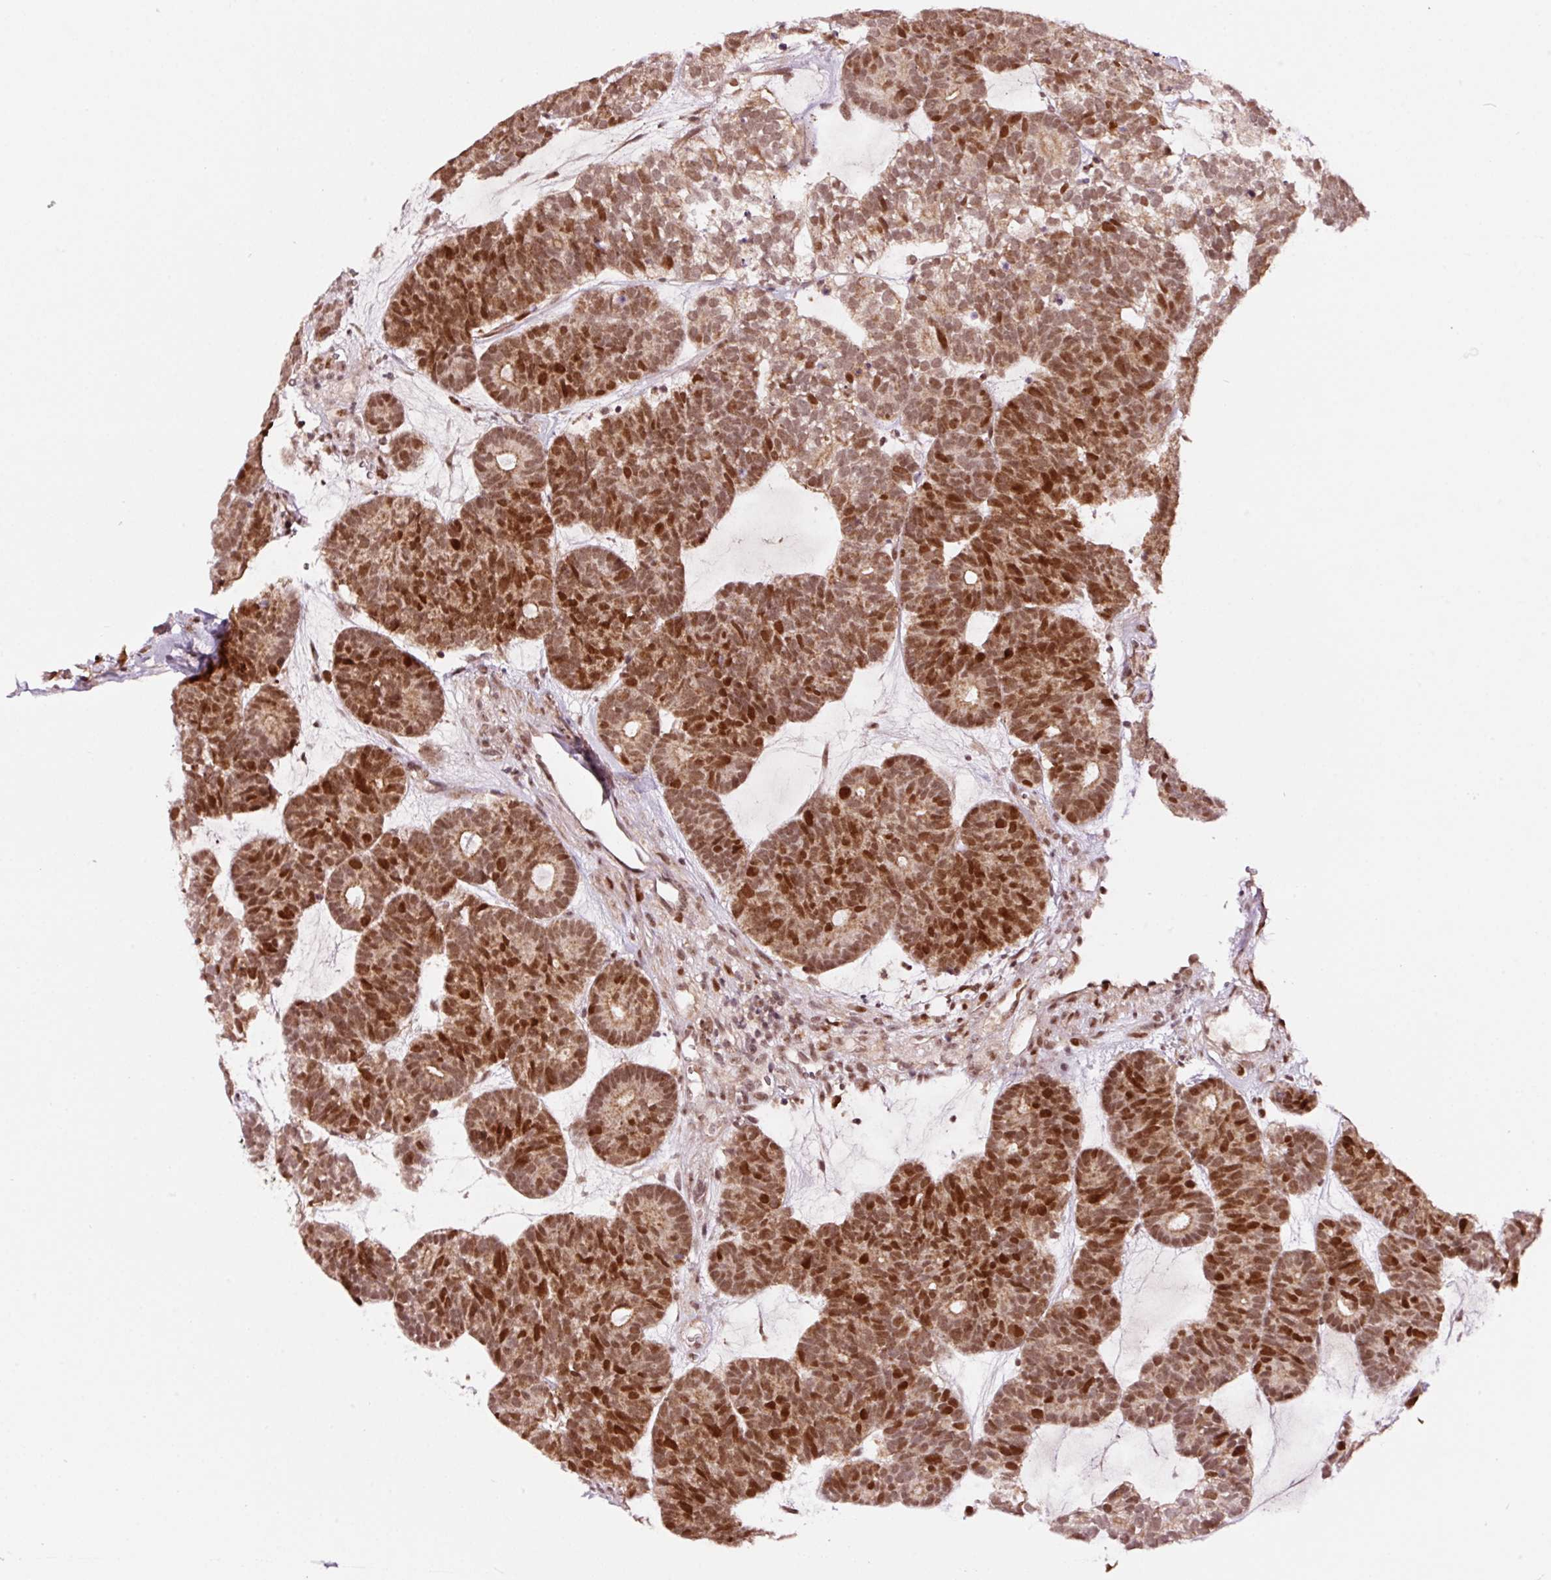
{"staining": {"intensity": "moderate", "quantity": ">75%", "location": "nuclear"}, "tissue": "head and neck cancer", "cell_type": "Tumor cells", "image_type": "cancer", "snomed": [{"axis": "morphology", "description": "Adenocarcinoma, NOS"}, {"axis": "topography", "description": "Head-Neck"}], "caption": "This image displays immunohistochemistry (IHC) staining of human head and neck cancer, with medium moderate nuclear positivity in about >75% of tumor cells.", "gene": "RFC4", "patient": {"sex": "female", "age": 81}}